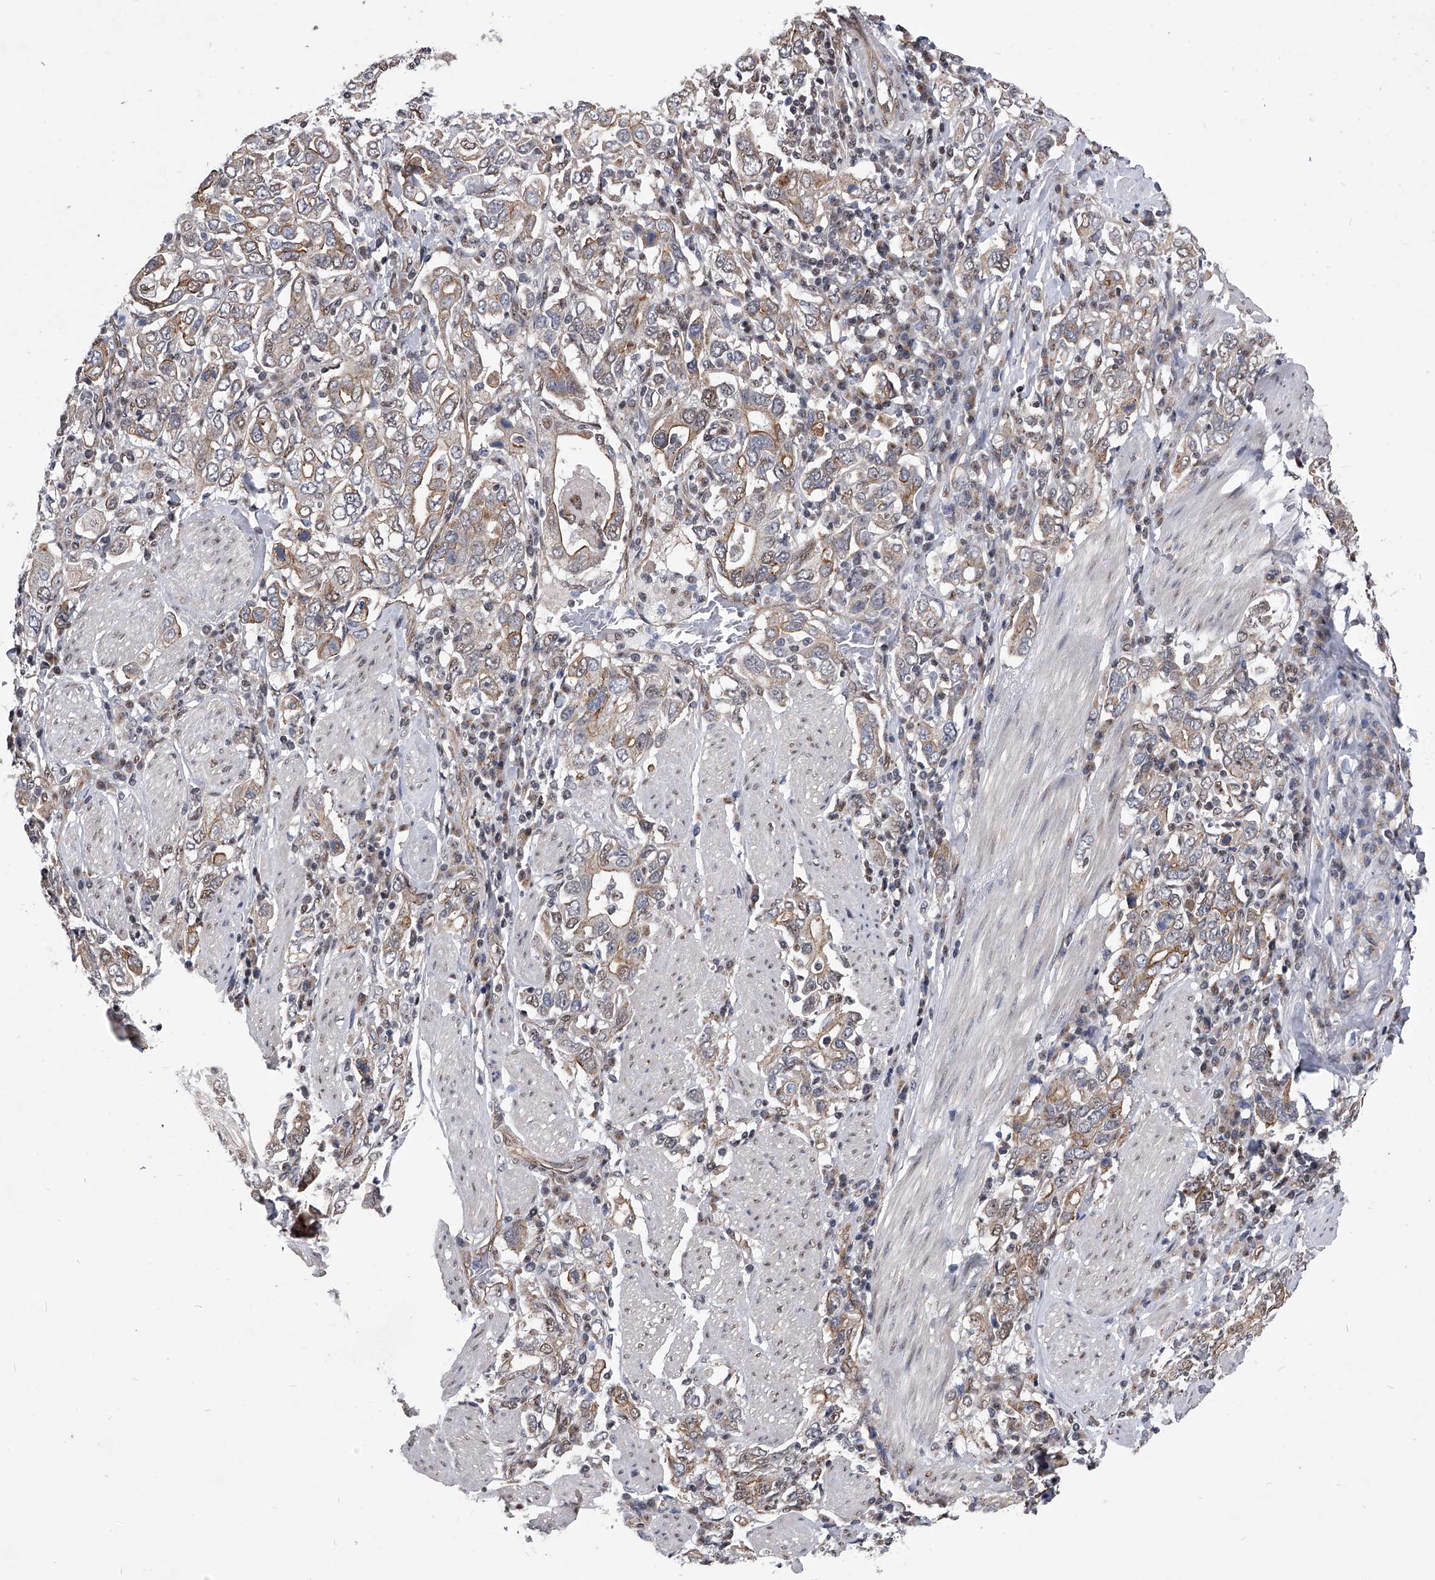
{"staining": {"intensity": "moderate", "quantity": "<25%", "location": "cytoplasmic/membranous"}, "tissue": "stomach cancer", "cell_type": "Tumor cells", "image_type": "cancer", "snomed": [{"axis": "morphology", "description": "Adenocarcinoma, NOS"}, {"axis": "topography", "description": "Stomach, upper"}], "caption": "Immunohistochemical staining of human stomach cancer (adenocarcinoma) exhibits low levels of moderate cytoplasmic/membranous staining in approximately <25% of tumor cells.", "gene": "ZNF76", "patient": {"sex": "male", "age": 62}}